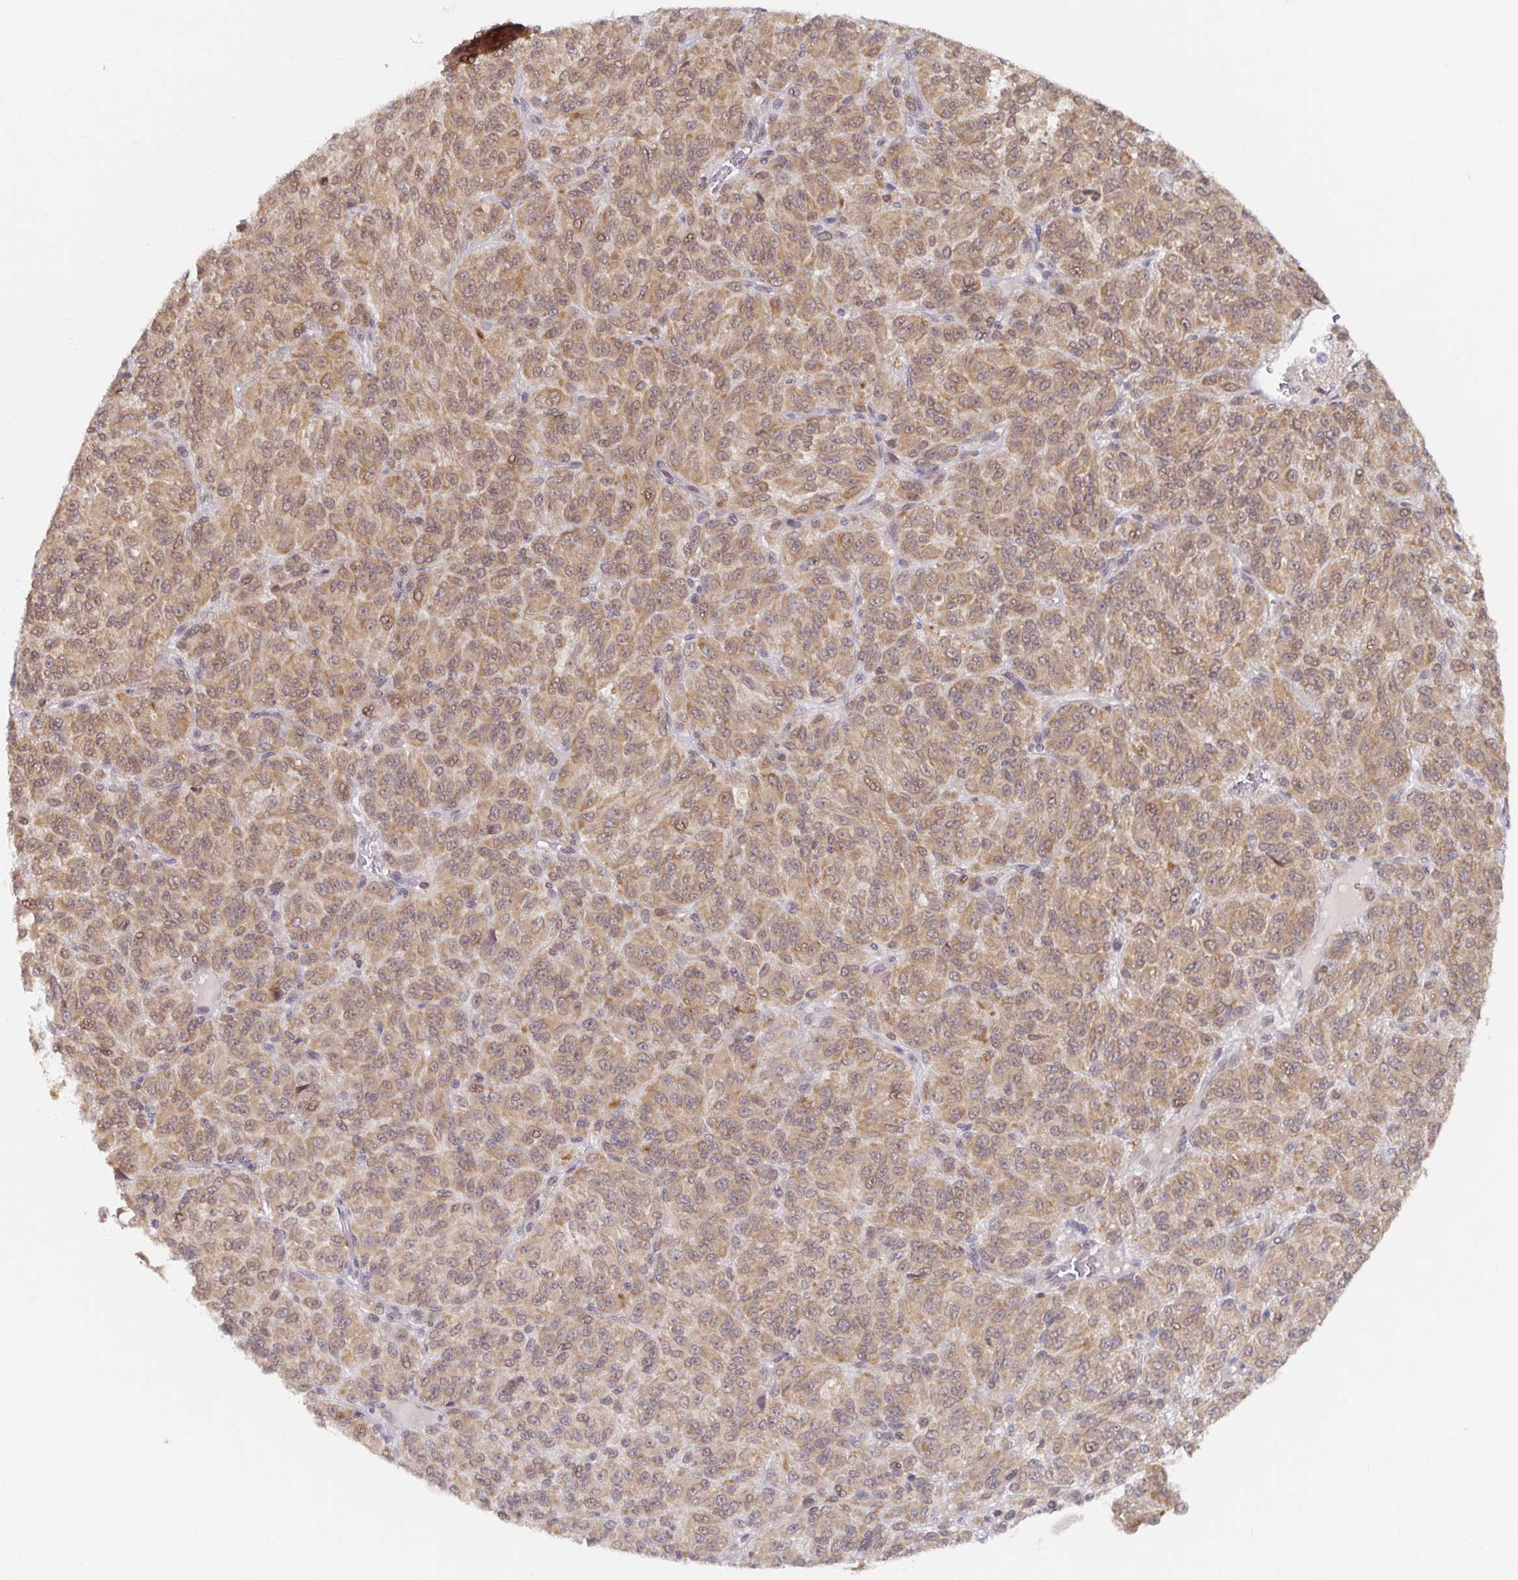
{"staining": {"intensity": "moderate", "quantity": ">75%", "location": "cytoplasmic/membranous"}, "tissue": "melanoma", "cell_type": "Tumor cells", "image_type": "cancer", "snomed": [{"axis": "morphology", "description": "Malignant melanoma, Metastatic site"}, {"axis": "topography", "description": "Brain"}], "caption": "Malignant melanoma (metastatic site) was stained to show a protein in brown. There is medium levels of moderate cytoplasmic/membranous positivity in approximately >75% of tumor cells.", "gene": "ALG1", "patient": {"sex": "female", "age": 56}}